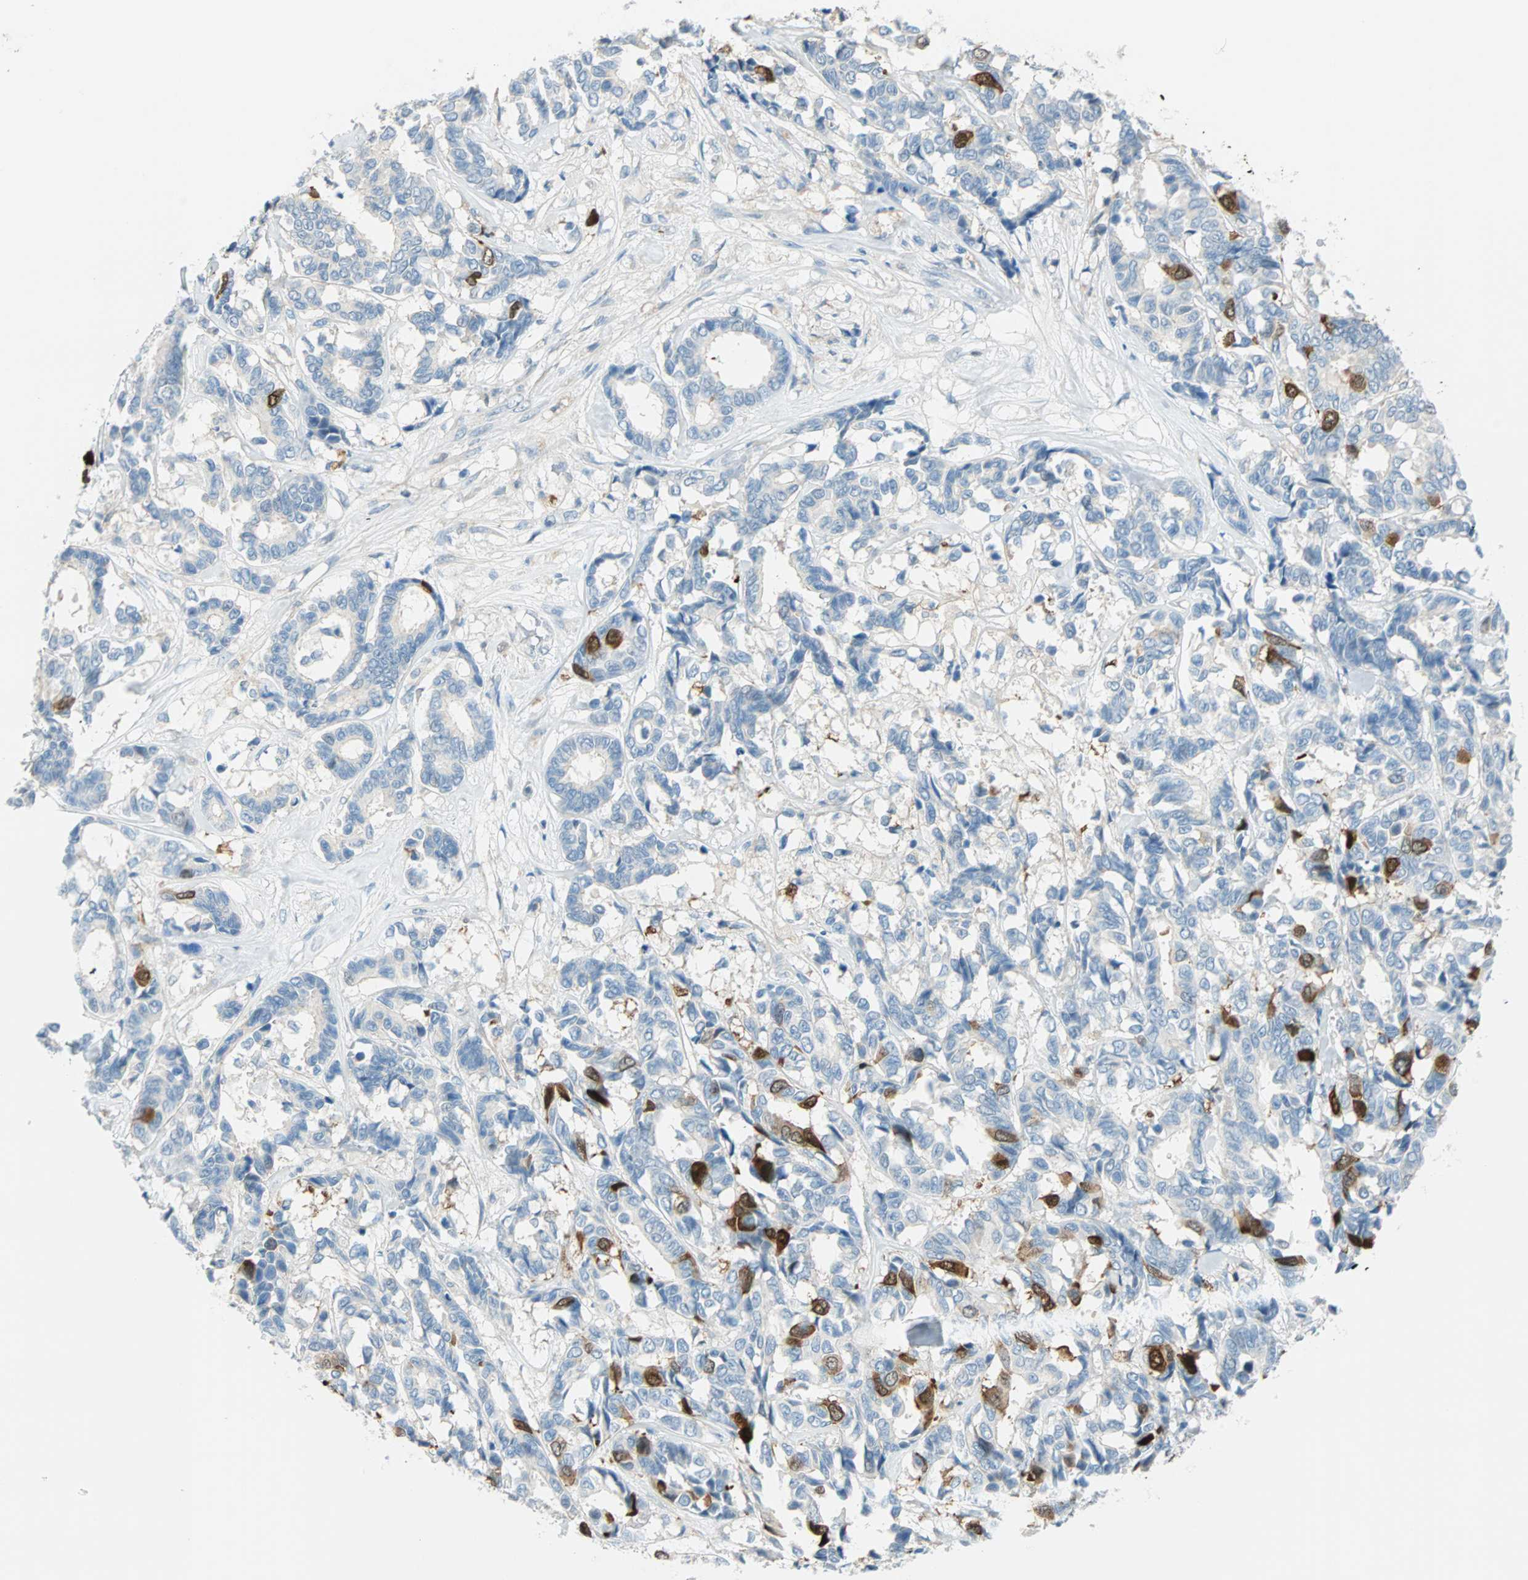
{"staining": {"intensity": "moderate", "quantity": "<25%", "location": "cytoplasmic/membranous"}, "tissue": "breast cancer", "cell_type": "Tumor cells", "image_type": "cancer", "snomed": [{"axis": "morphology", "description": "Duct carcinoma"}, {"axis": "topography", "description": "Breast"}], "caption": "High-power microscopy captured an IHC histopathology image of invasive ductal carcinoma (breast), revealing moderate cytoplasmic/membranous expression in approximately <25% of tumor cells. The protein of interest is stained brown, and the nuclei are stained in blue (DAB (3,3'-diaminobenzidine) IHC with brightfield microscopy, high magnification).", "gene": "PTTG1", "patient": {"sex": "female", "age": 87}}